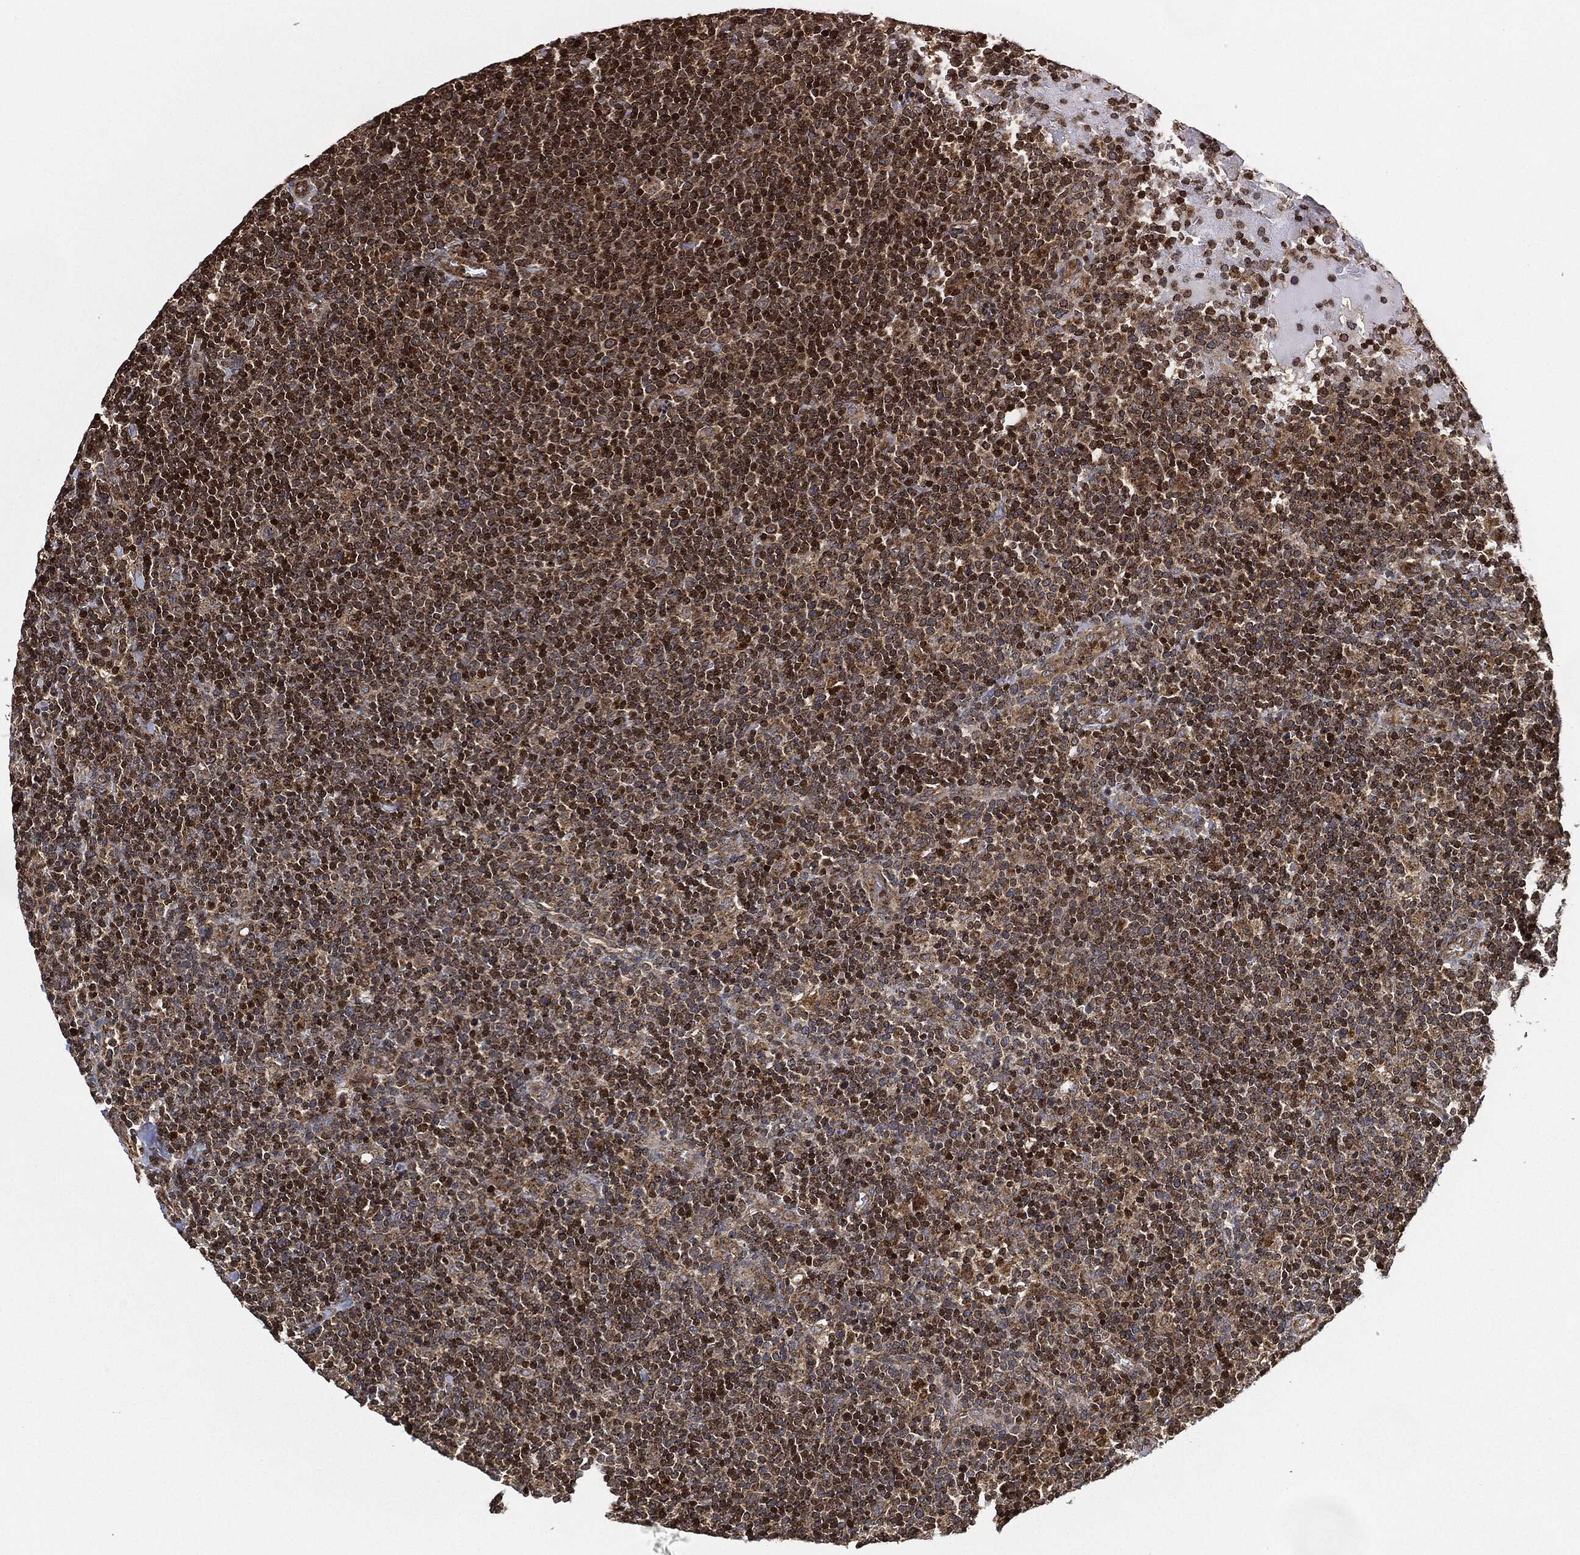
{"staining": {"intensity": "strong", "quantity": "25%-75%", "location": "nuclear"}, "tissue": "lymphoma", "cell_type": "Tumor cells", "image_type": "cancer", "snomed": [{"axis": "morphology", "description": "Malignant lymphoma, non-Hodgkin's type, High grade"}, {"axis": "topography", "description": "Lymph node"}], "caption": "Tumor cells demonstrate high levels of strong nuclear positivity in approximately 25%-75% of cells in high-grade malignant lymphoma, non-Hodgkin's type.", "gene": "MAP3K3", "patient": {"sex": "male", "age": 61}}